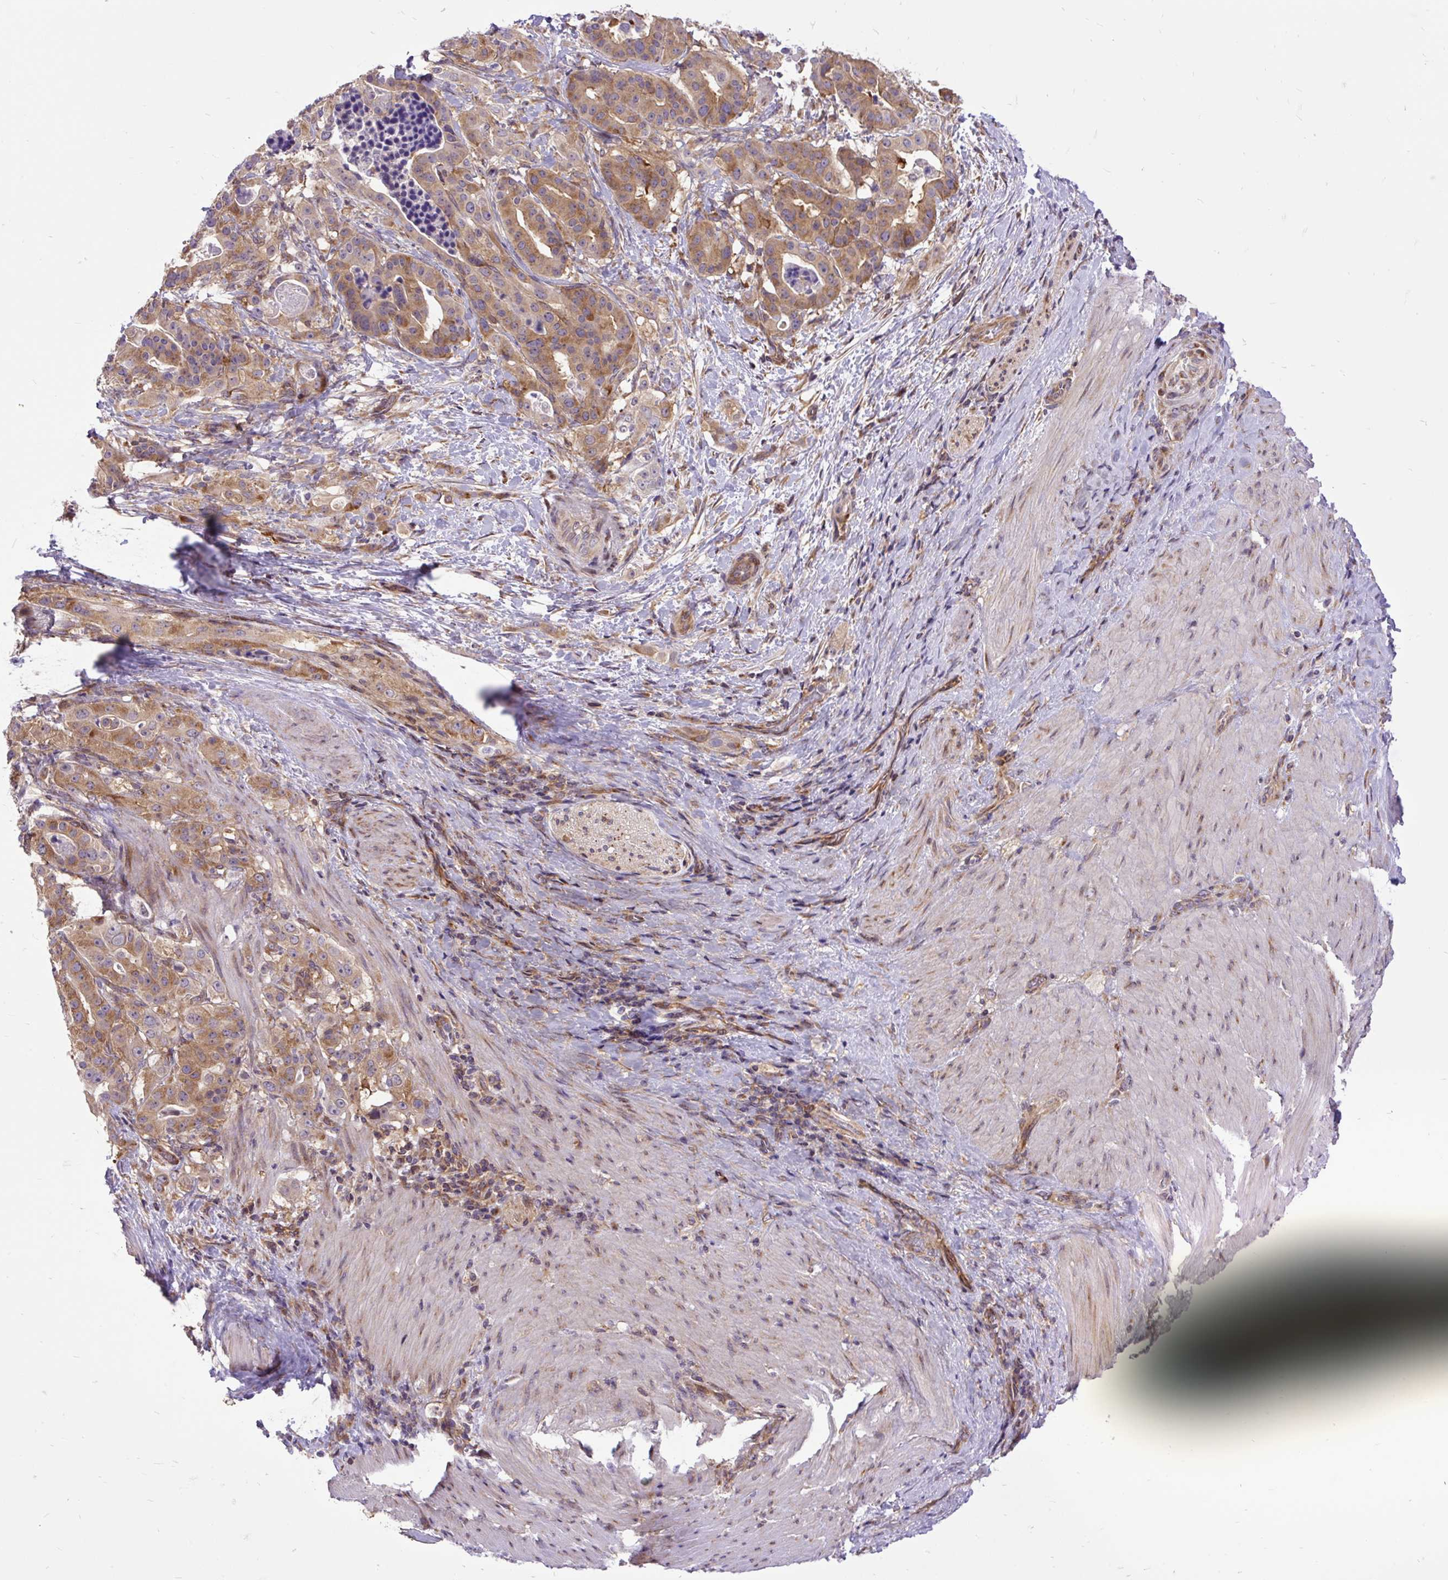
{"staining": {"intensity": "moderate", "quantity": ">75%", "location": "cytoplasmic/membranous"}, "tissue": "stomach cancer", "cell_type": "Tumor cells", "image_type": "cancer", "snomed": [{"axis": "morphology", "description": "Adenocarcinoma, NOS"}, {"axis": "topography", "description": "Stomach"}], "caption": "Immunohistochemical staining of human adenocarcinoma (stomach) reveals medium levels of moderate cytoplasmic/membranous staining in approximately >75% of tumor cells.", "gene": "TRIM17", "patient": {"sex": "male", "age": 48}}